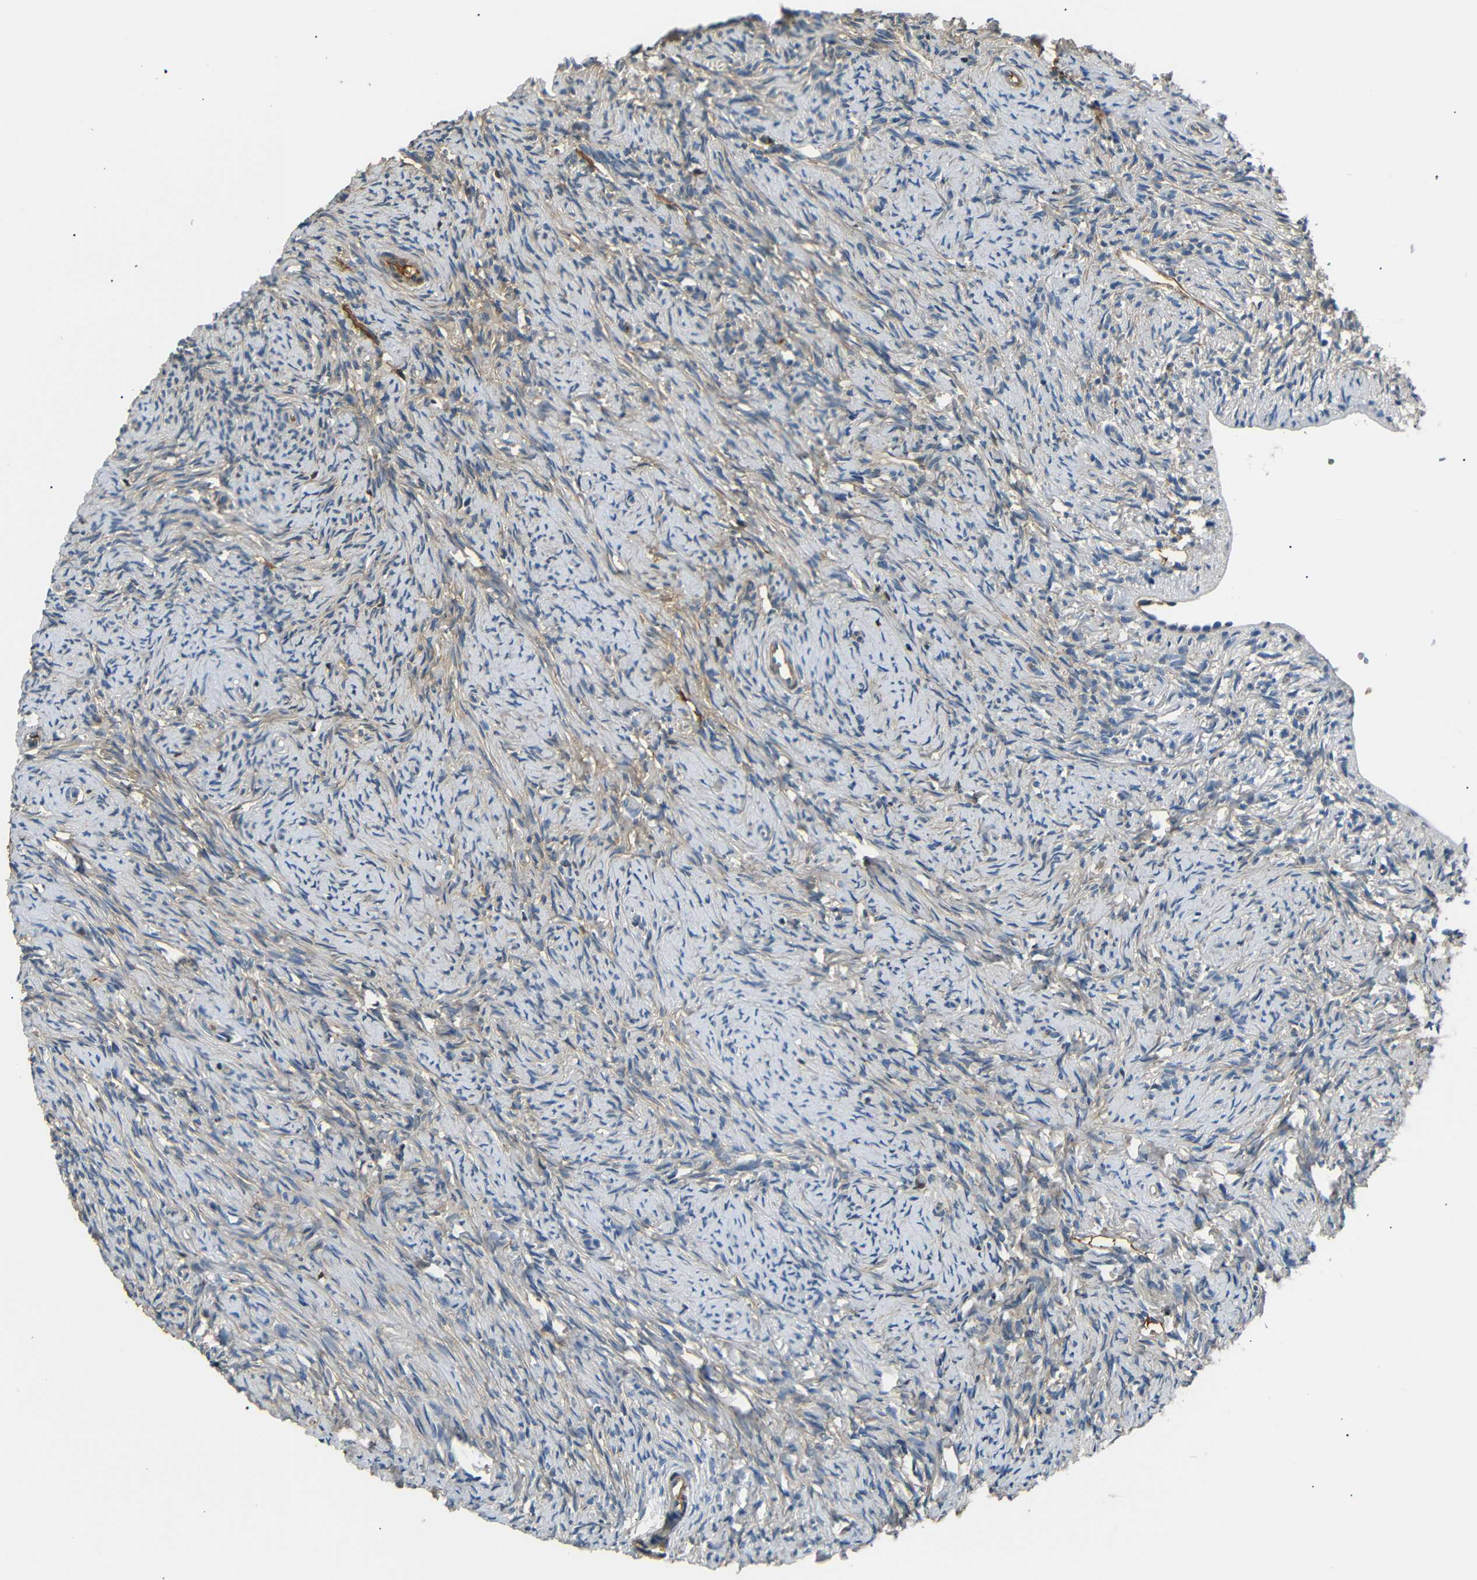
{"staining": {"intensity": "weak", "quantity": "25%-75%", "location": "cytoplasmic/membranous"}, "tissue": "ovary", "cell_type": "Ovarian stroma cells", "image_type": "normal", "snomed": [{"axis": "morphology", "description": "Normal tissue, NOS"}, {"axis": "topography", "description": "Ovary"}], "caption": "Ovarian stroma cells demonstrate weak cytoplasmic/membranous staining in about 25%-75% of cells in unremarkable ovary.", "gene": "LHCGR", "patient": {"sex": "female", "age": 33}}